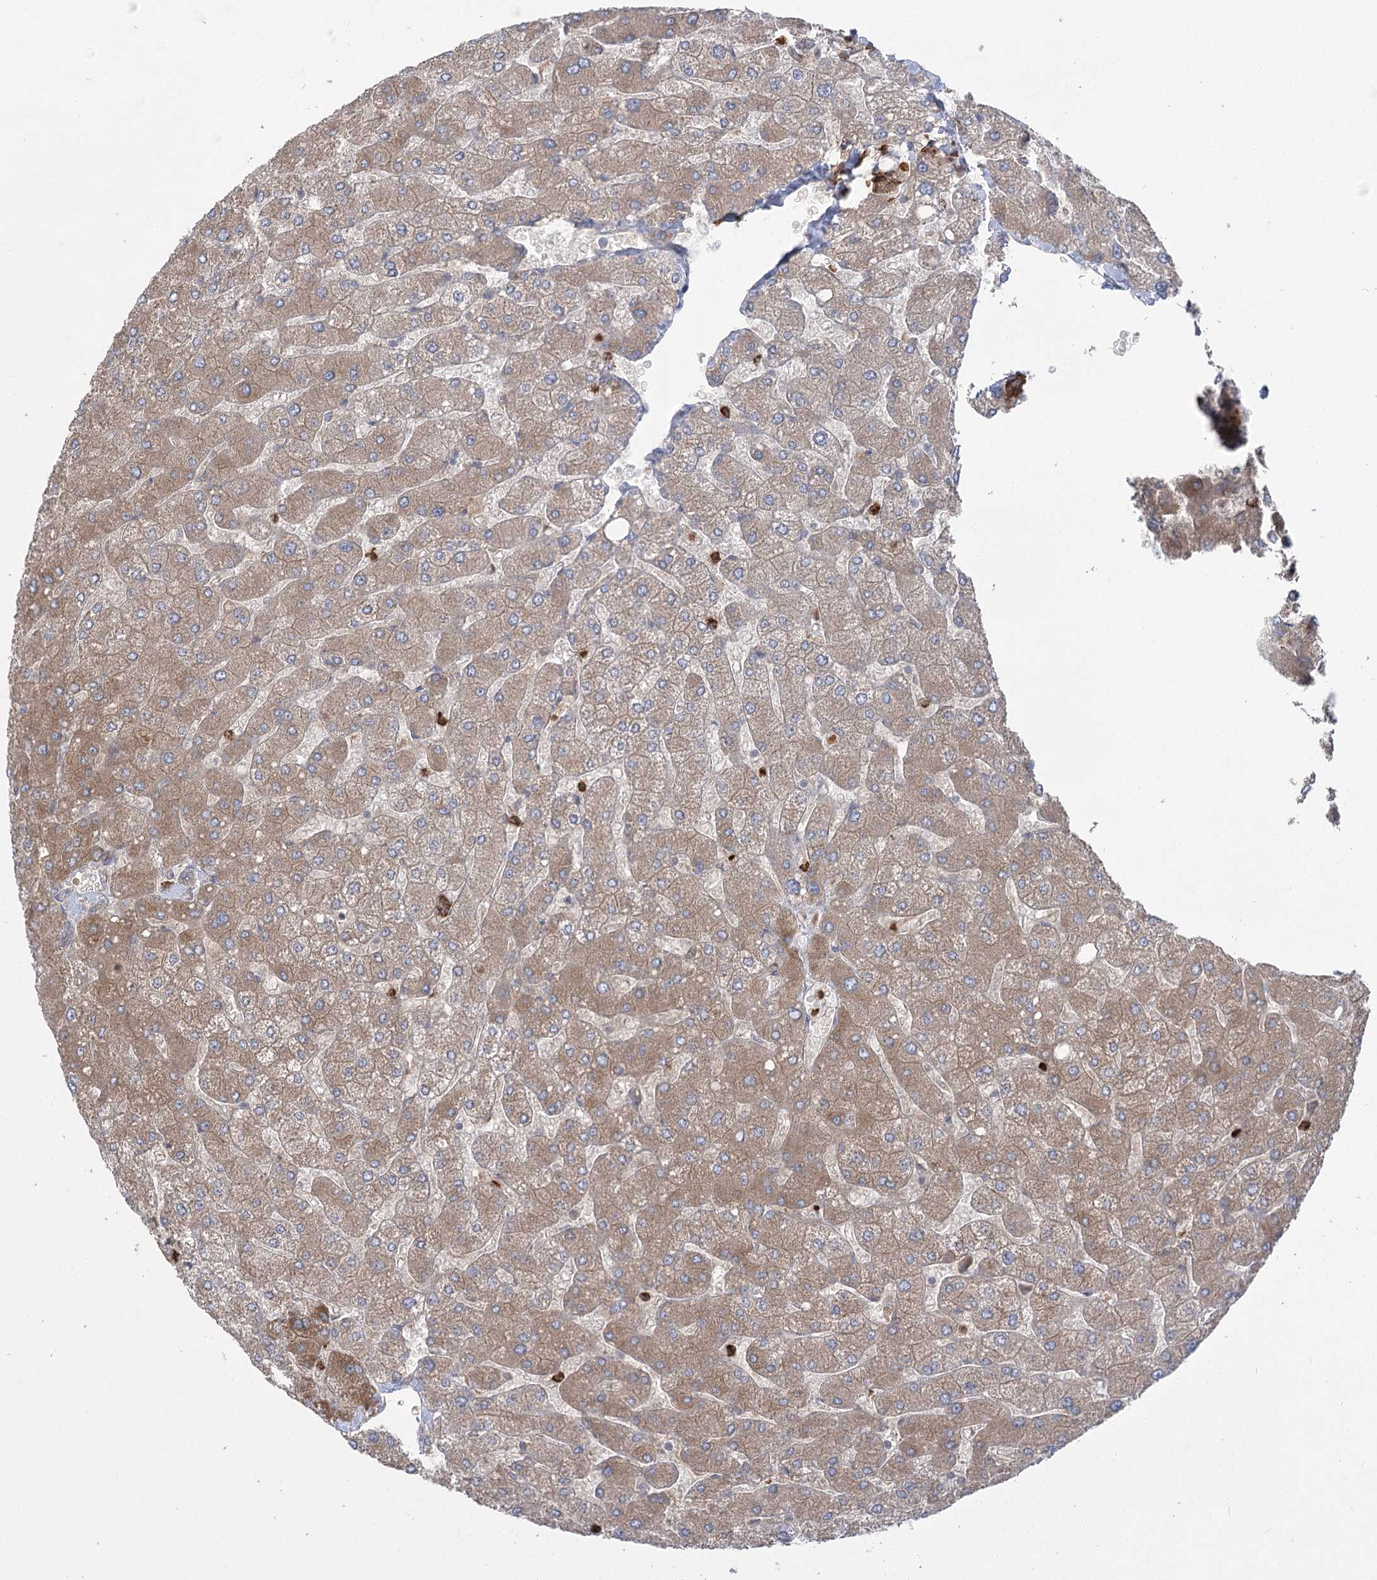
{"staining": {"intensity": "weak", "quantity": ">75%", "location": "cytoplasmic/membranous"}, "tissue": "liver", "cell_type": "Cholangiocytes", "image_type": "normal", "snomed": [{"axis": "morphology", "description": "Normal tissue, NOS"}, {"axis": "topography", "description": "Liver"}], "caption": "Normal liver was stained to show a protein in brown. There is low levels of weak cytoplasmic/membranous staining in approximately >75% of cholangiocytes.", "gene": "PLEKHA5", "patient": {"sex": "male", "age": 55}}